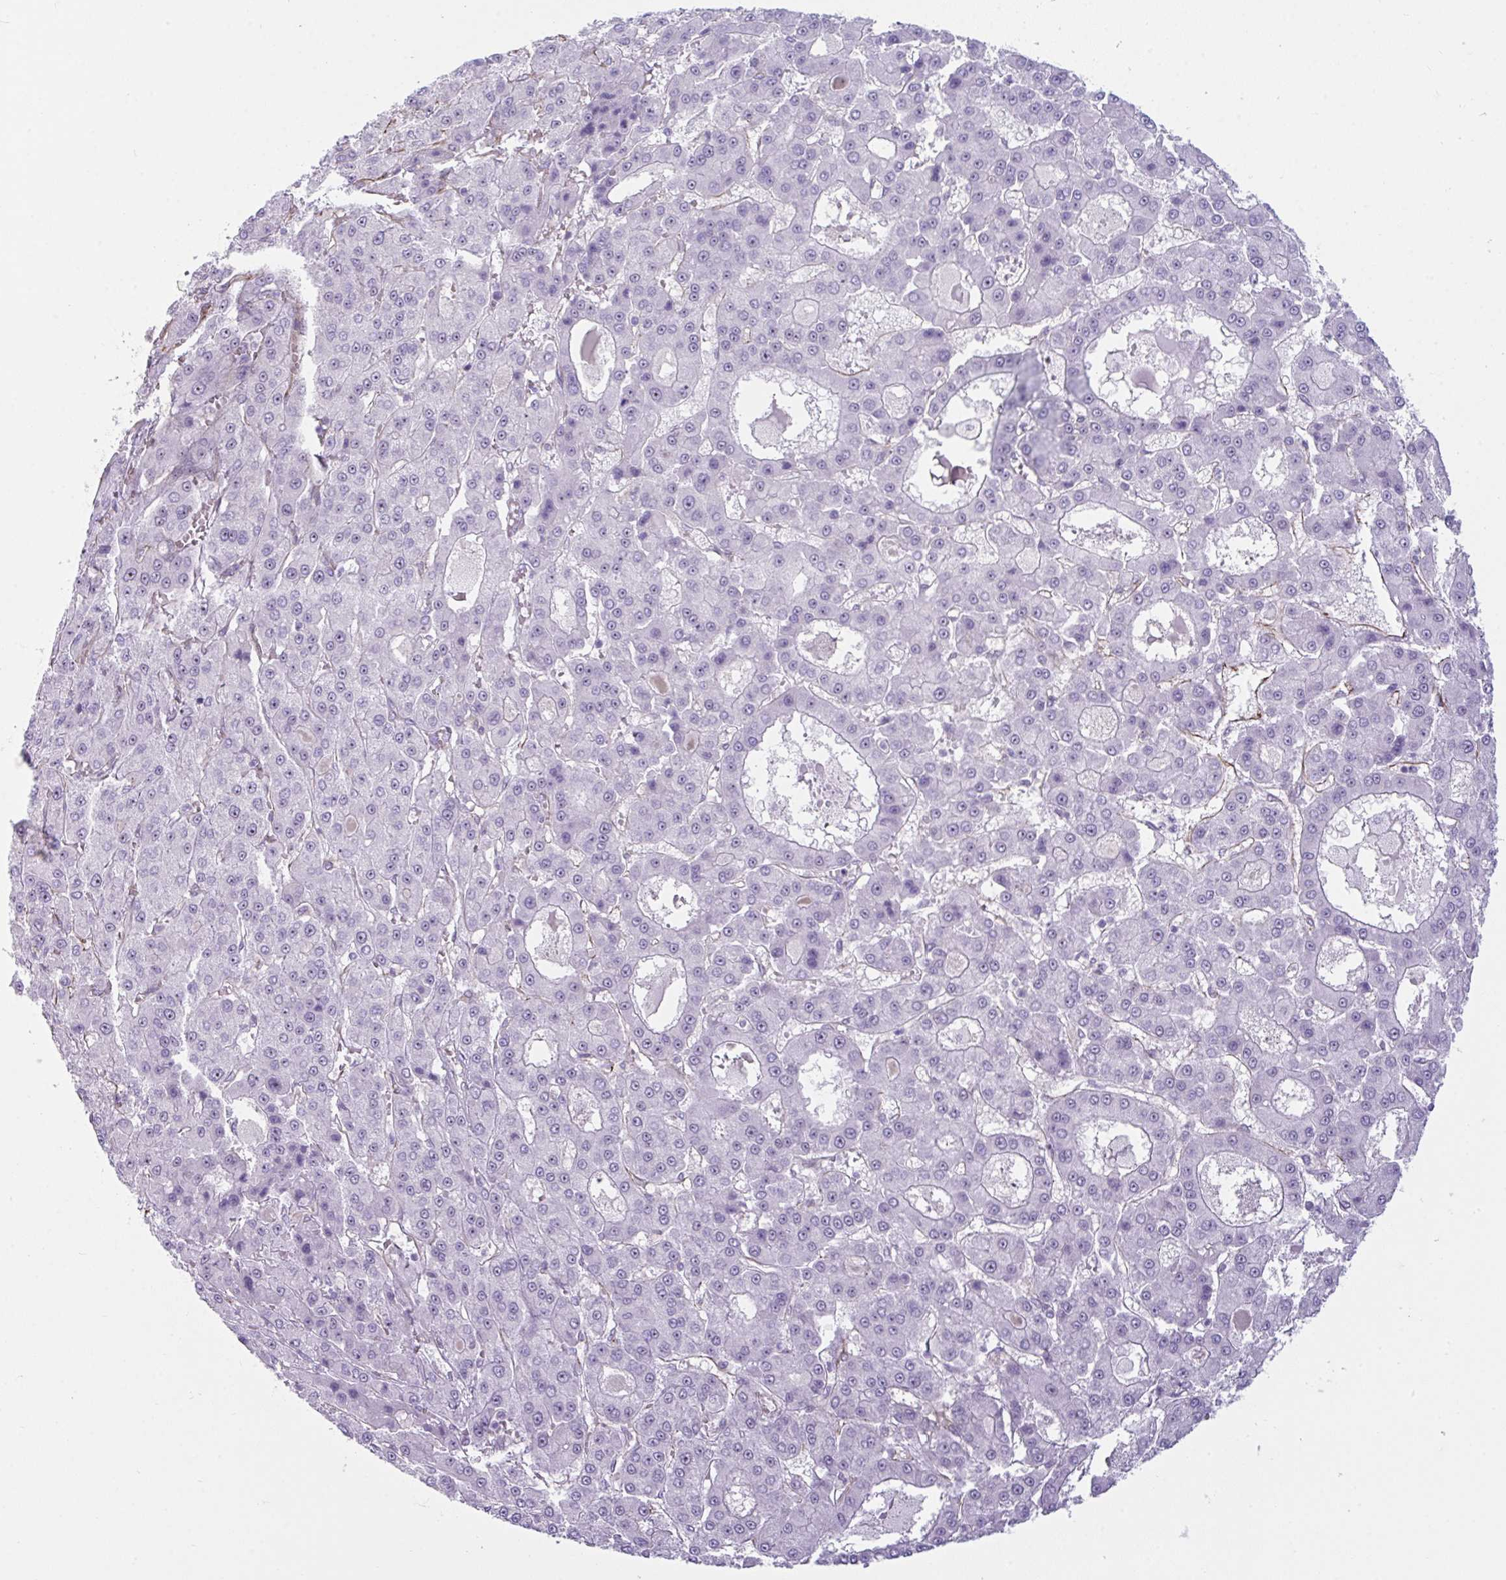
{"staining": {"intensity": "negative", "quantity": "none", "location": "none"}, "tissue": "liver cancer", "cell_type": "Tumor cells", "image_type": "cancer", "snomed": [{"axis": "morphology", "description": "Carcinoma, Hepatocellular, NOS"}, {"axis": "topography", "description": "Liver"}], "caption": "Tumor cells show no significant protein positivity in liver cancer (hepatocellular carcinoma). Nuclei are stained in blue.", "gene": "PRRT4", "patient": {"sex": "male", "age": 70}}